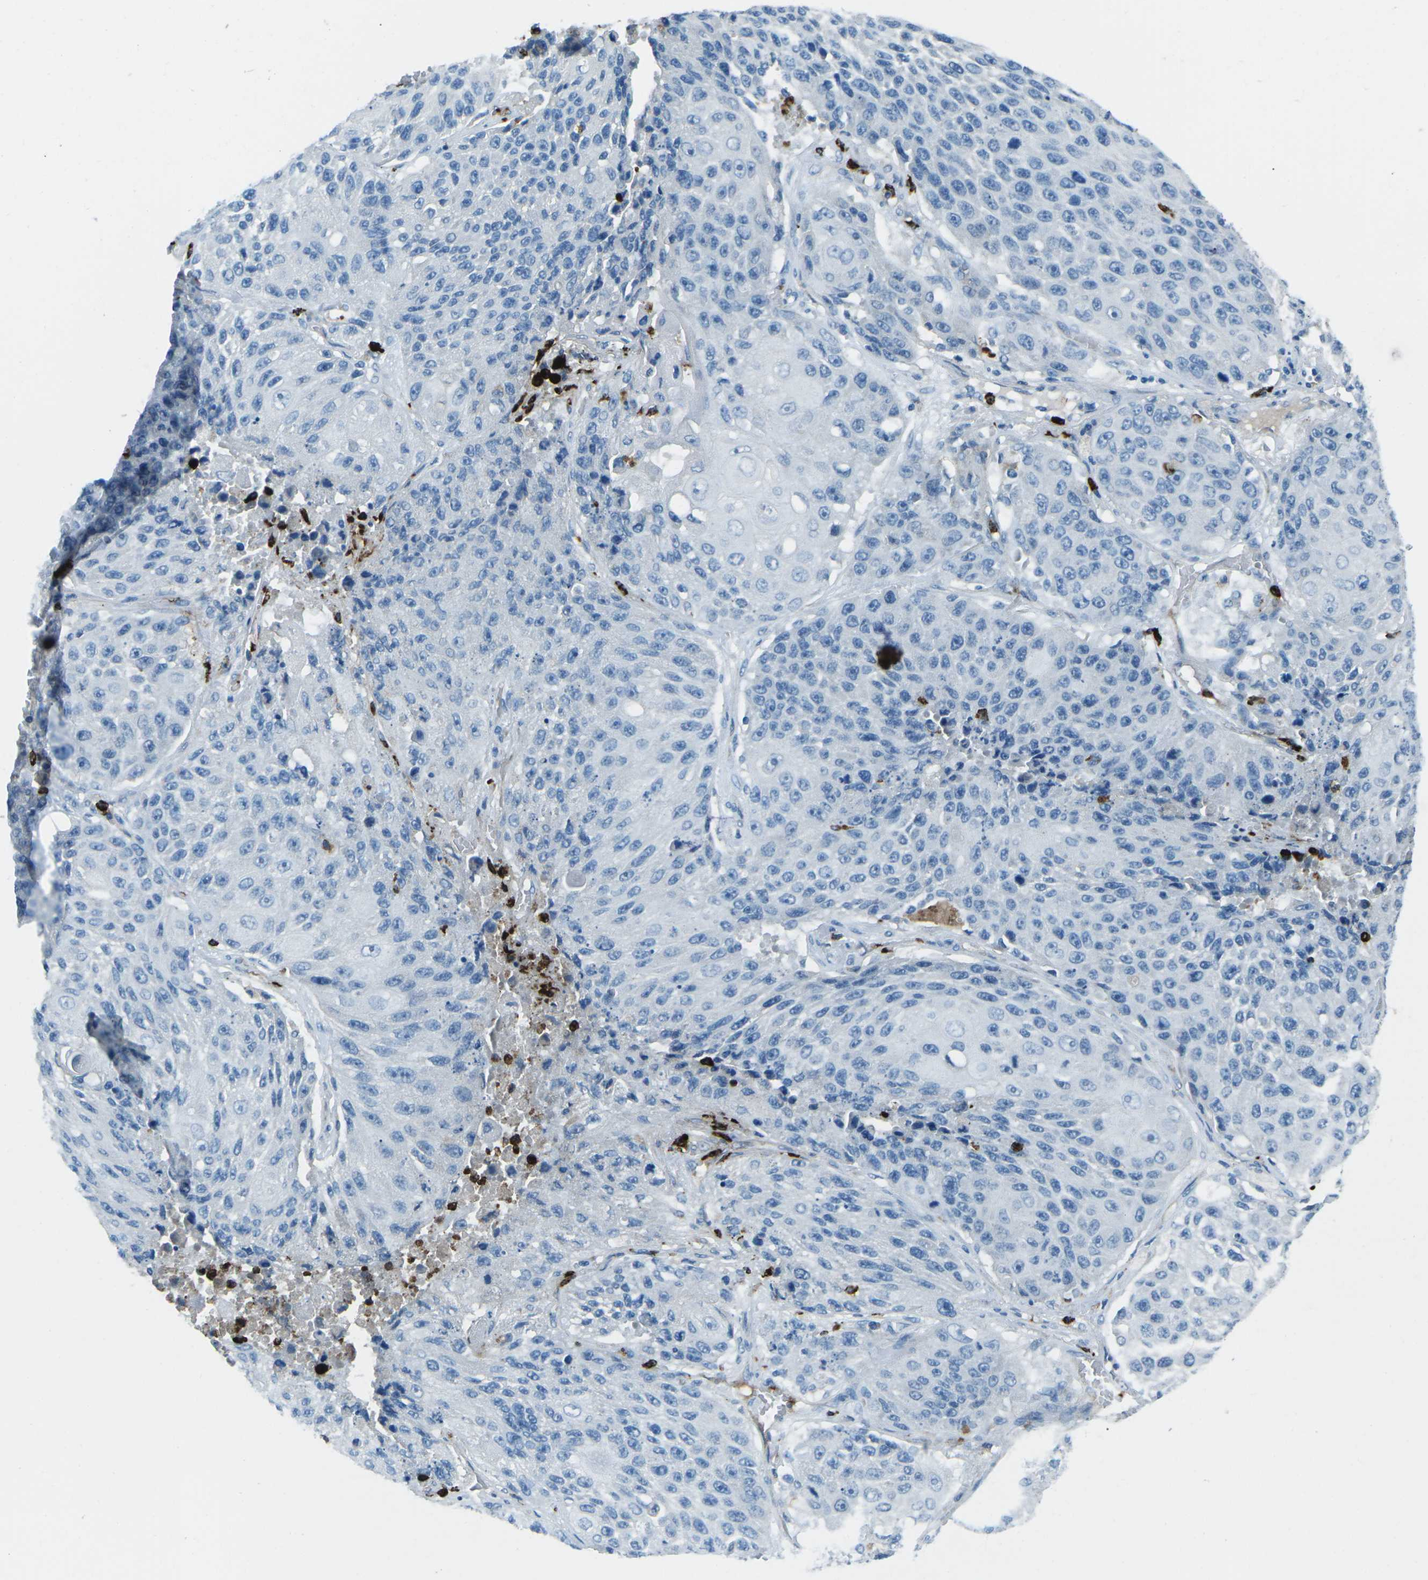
{"staining": {"intensity": "negative", "quantity": "none", "location": "none"}, "tissue": "lung cancer", "cell_type": "Tumor cells", "image_type": "cancer", "snomed": [{"axis": "morphology", "description": "Squamous cell carcinoma, NOS"}, {"axis": "topography", "description": "Lung"}], "caption": "An immunohistochemistry (IHC) image of squamous cell carcinoma (lung) is shown. There is no staining in tumor cells of squamous cell carcinoma (lung).", "gene": "FCN1", "patient": {"sex": "male", "age": 61}}